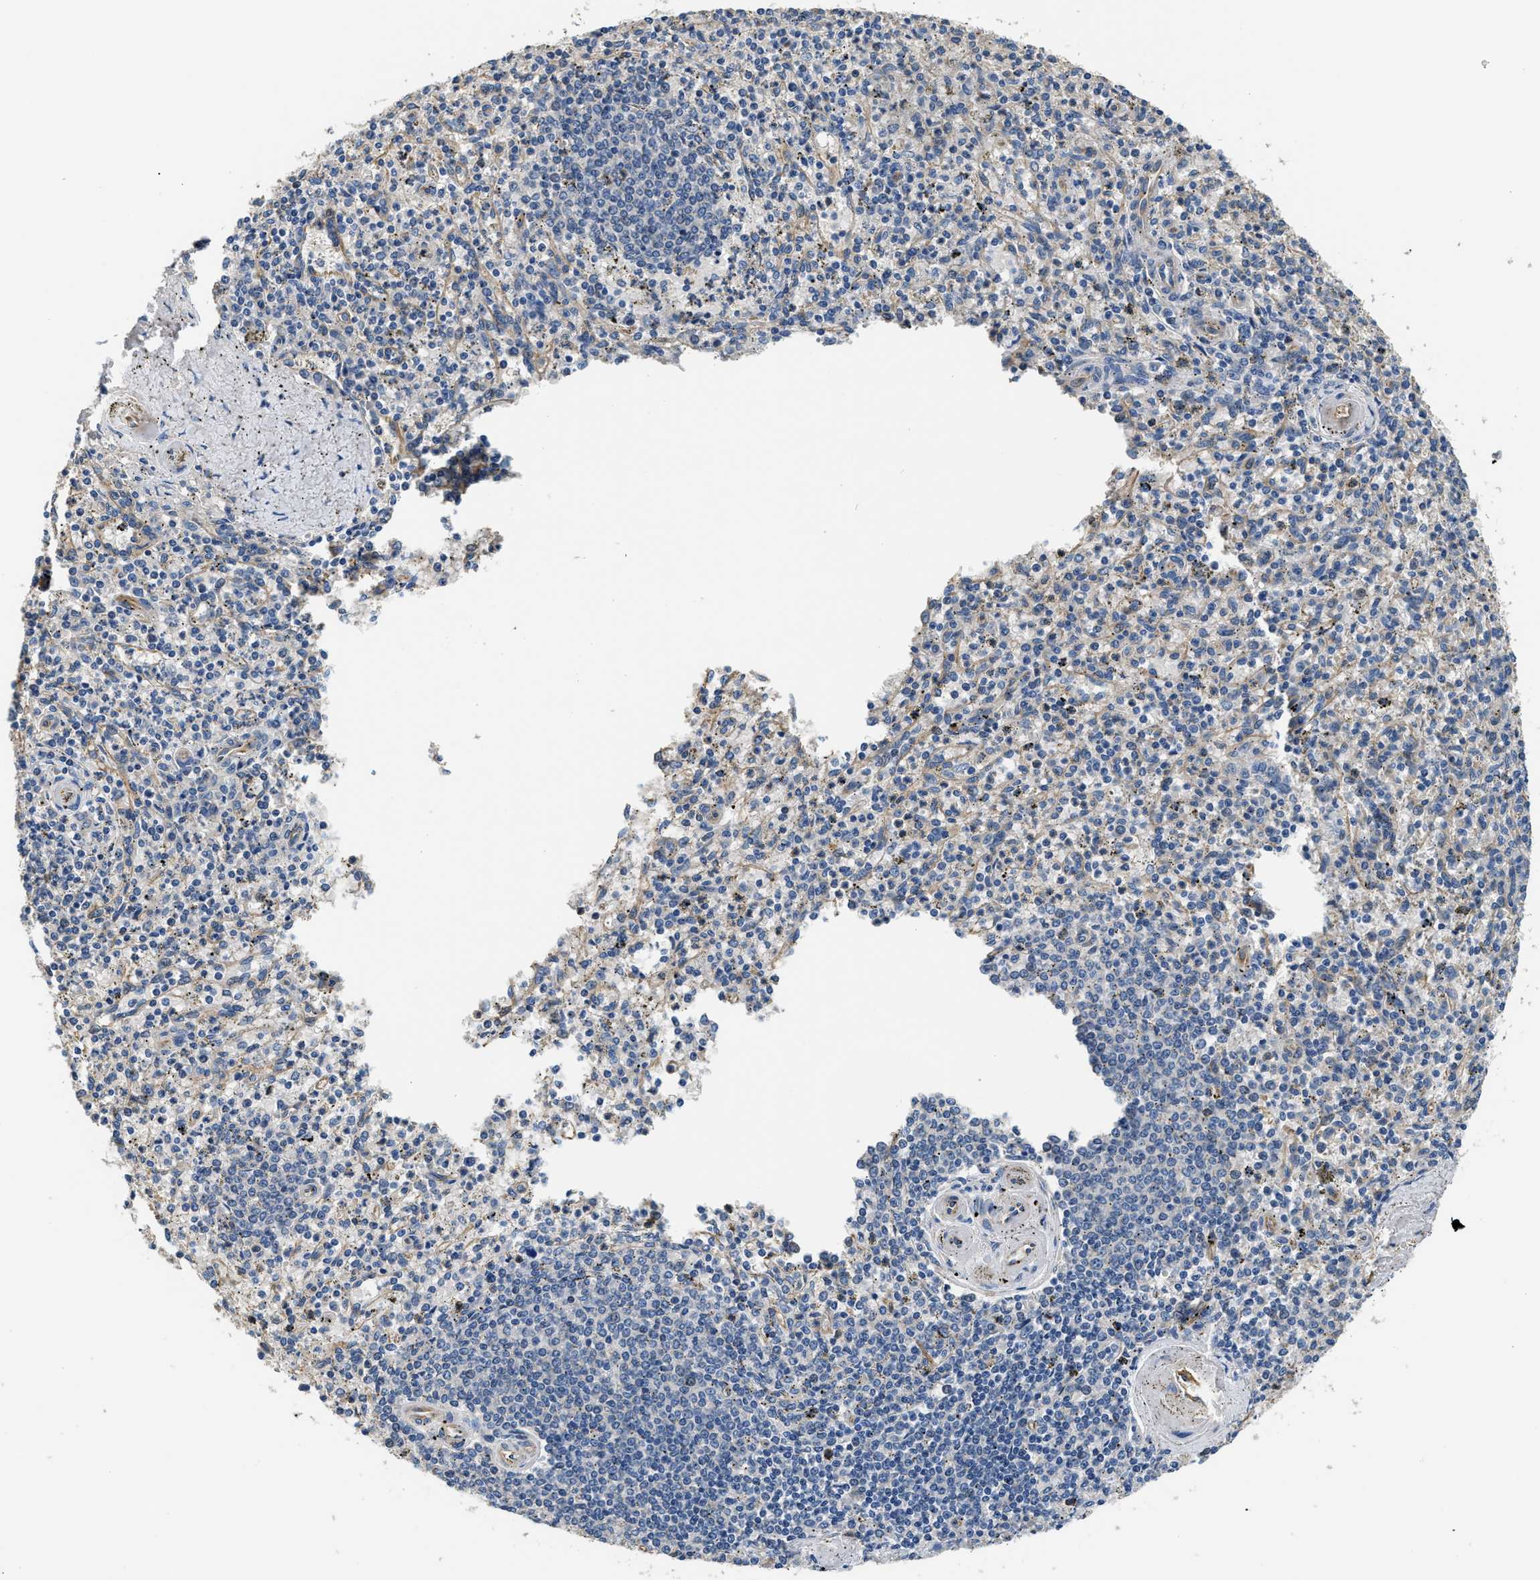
{"staining": {"intensity": "weak", "quantity": "<25%", "location": "cytoplasmic/membranous"}, "tissue": "spleen", "cell_type": "Cells in red pulp", "image_type": "normal", "snomed": [{"axis": "morphology", "description": "Normal tissue, NOS"}, {"axis": "topography", "description": "Spleen"}], "caption": "This is an IHC histopathology image of benign human spleen. There is no staining in cells in red pulp.", "gene": "CSDE1", "patient": {"sex": "male", "age": 72}}